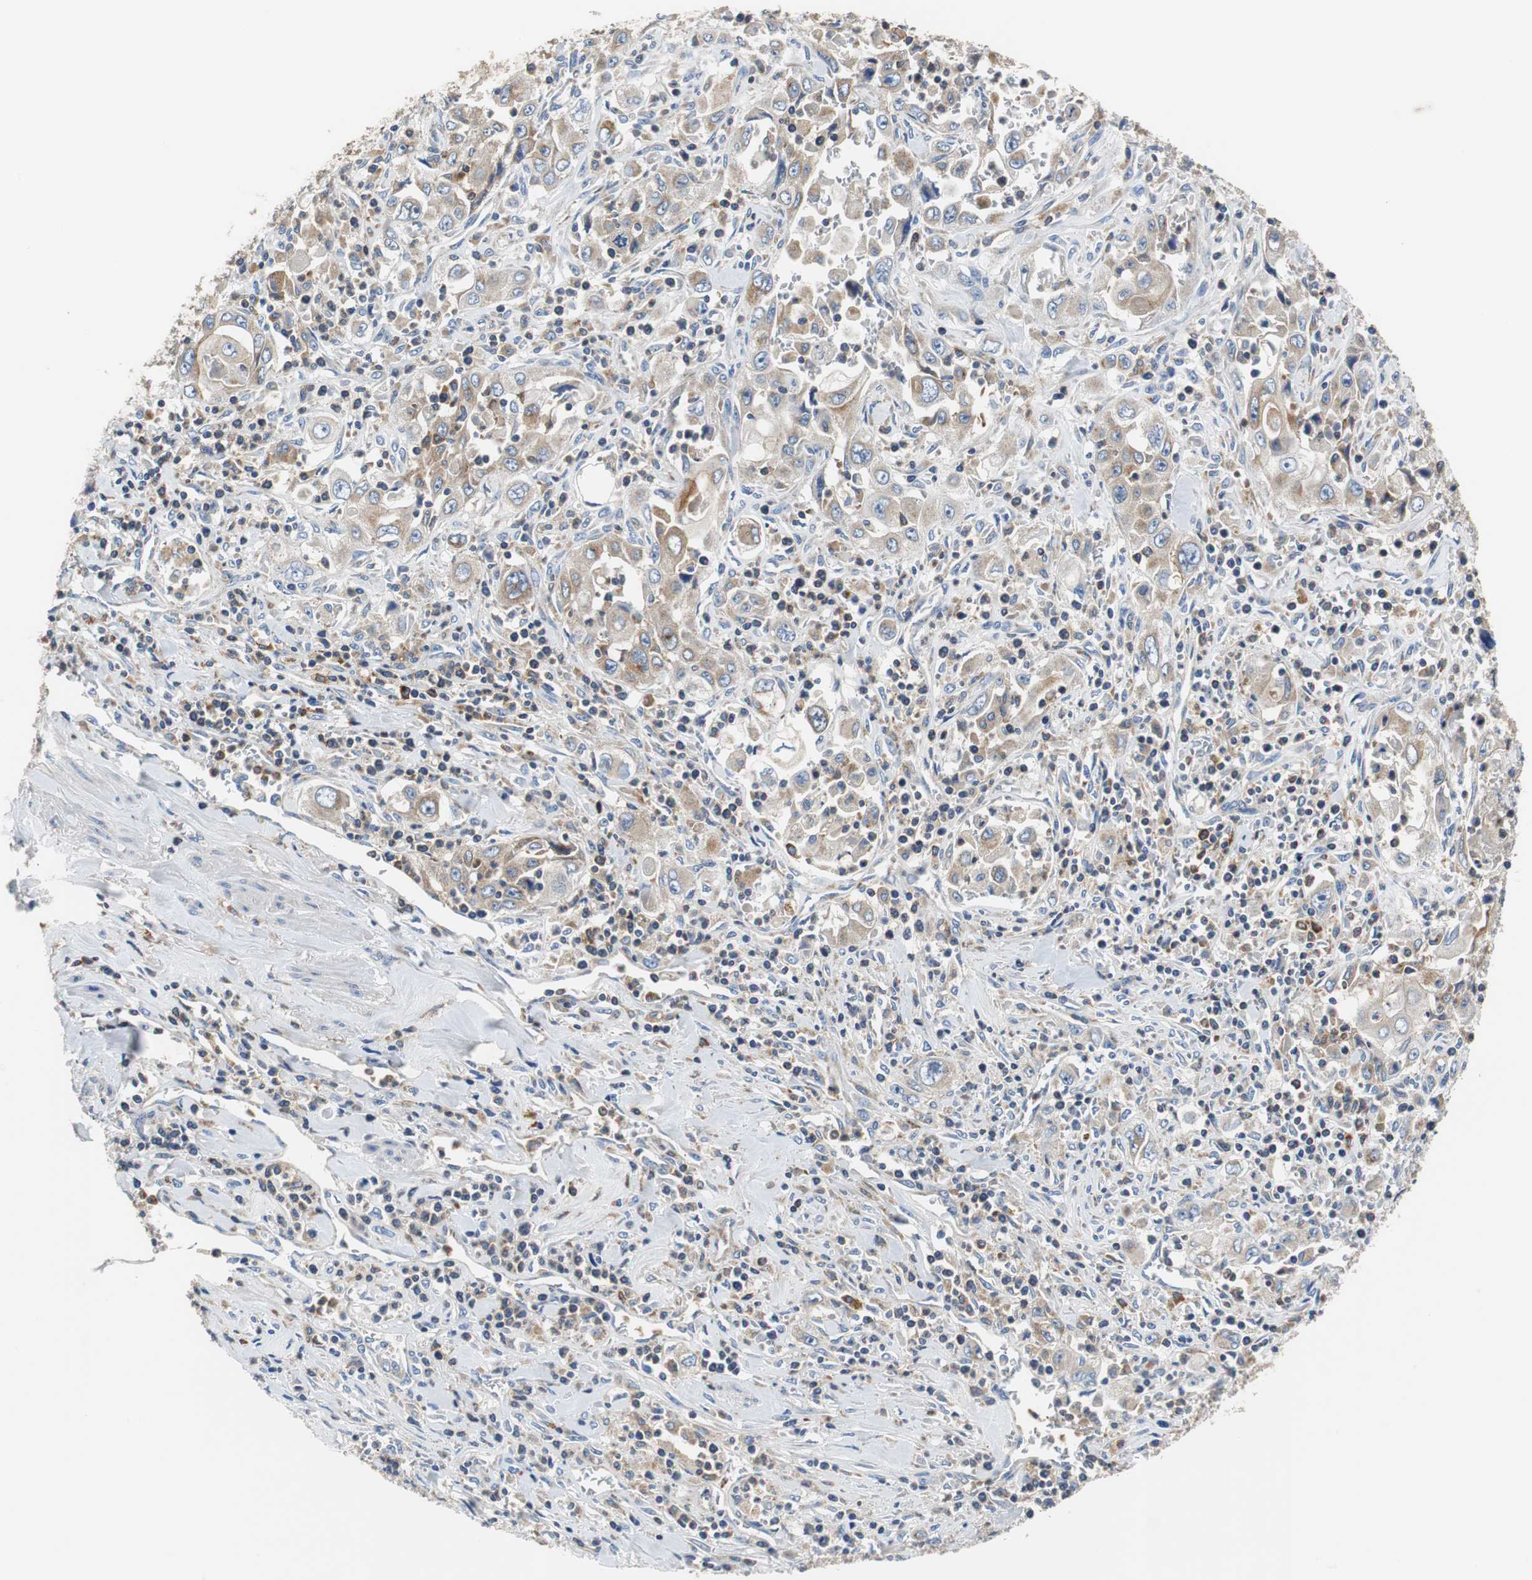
{"staining": {"intensity": "moderate", "quantity": ">75%", "location": "cytoplasmic/membranous"}, "tissue": "pancreatic cancer", "cell_type": "Tumor cells", "image_type": "cancer", "snomed": [{"axis": "morphology", "description": "Adenocarcinoma, NOS"}, {"axis": "topography", "description": "Pancreas"}], "caption": "There is medium levels of moderate cytoplasmic/membranous positivity in tumor cells of pancreatic adenocarcinoma, as demonstrated by immunohistochemical staining (brown color).", "gene": "VAMP8", "patient": {"sex": "male", "age": 70}}